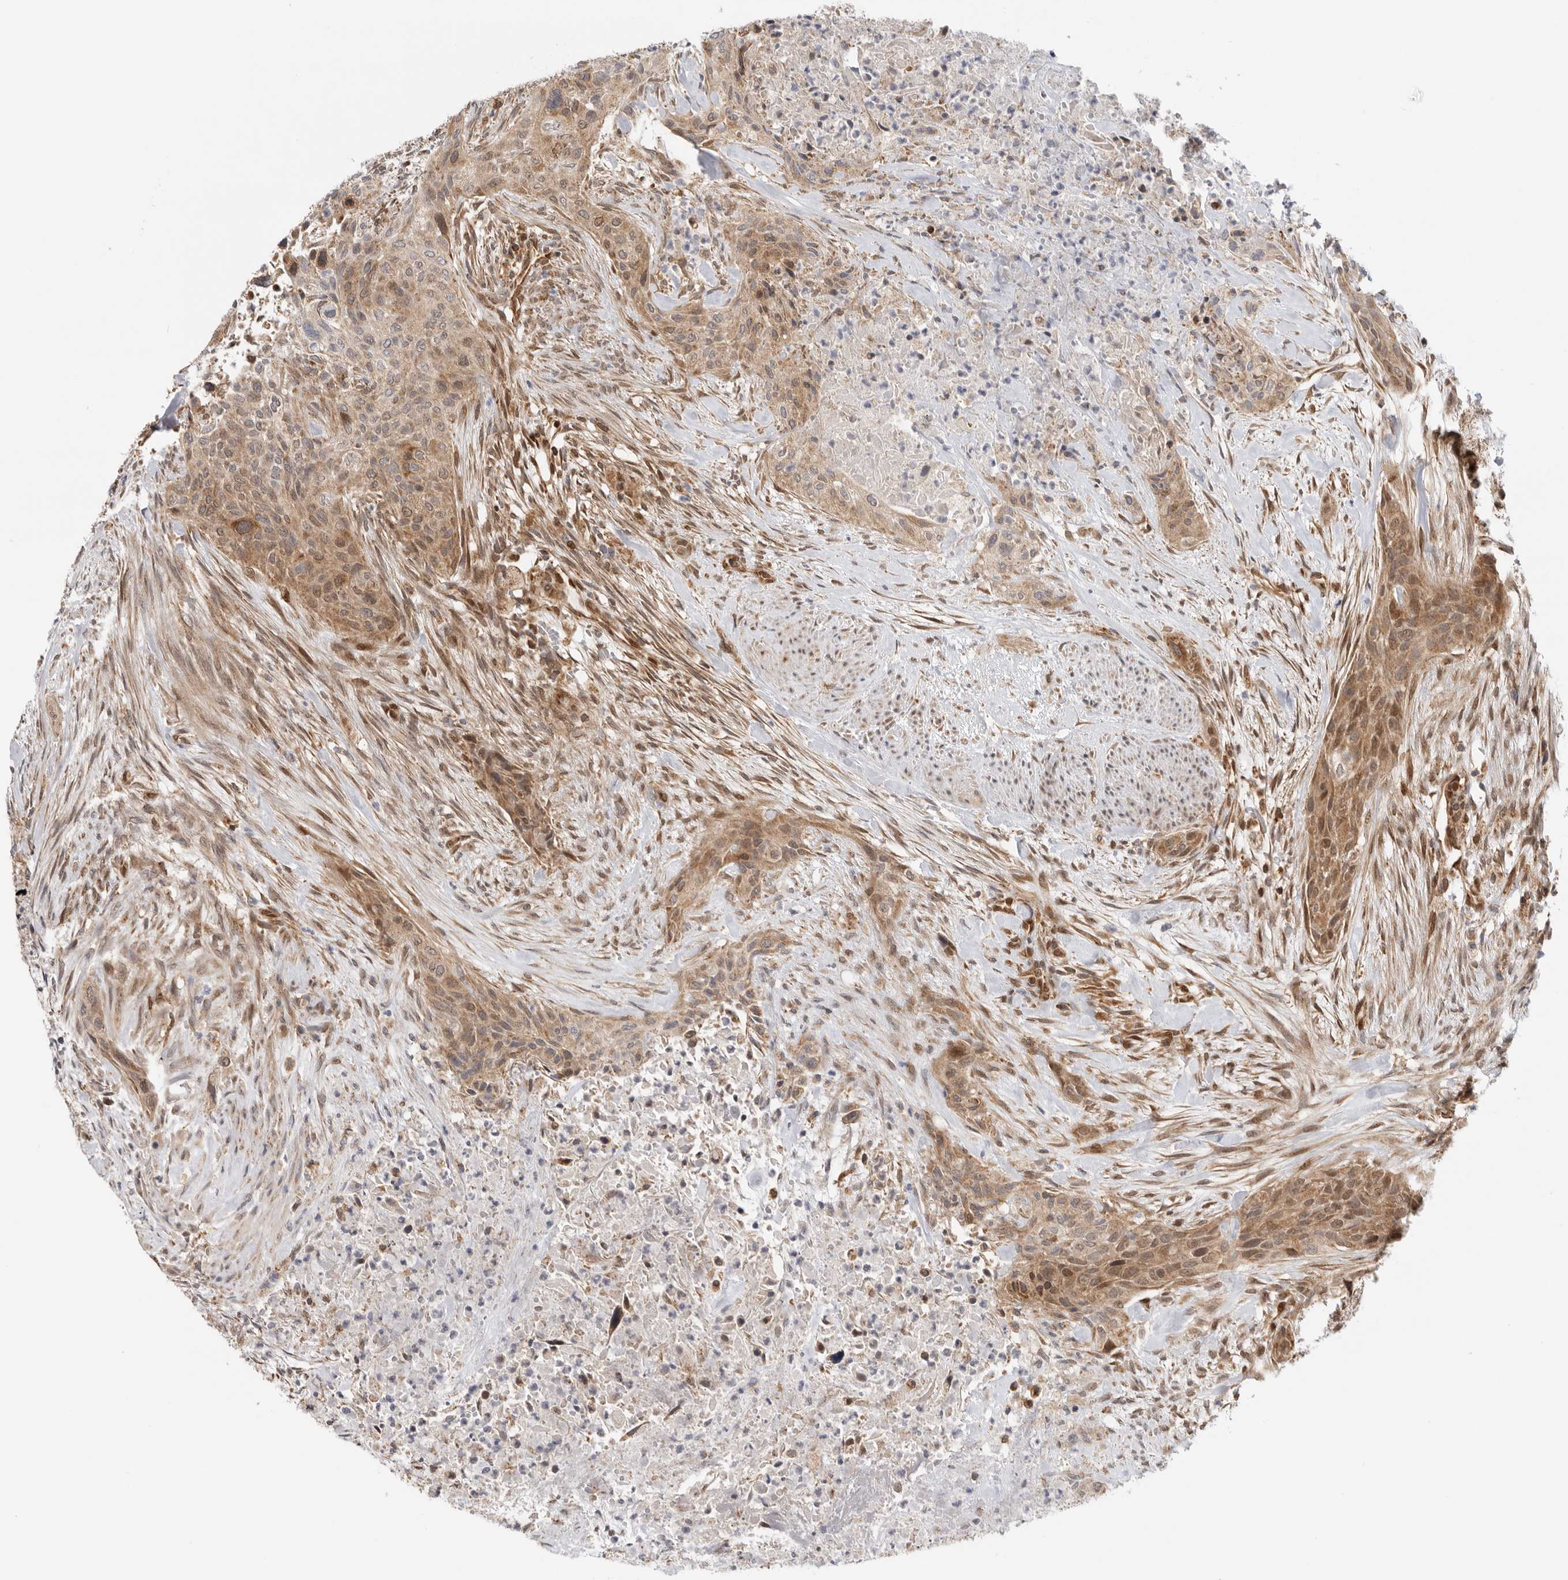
{"staining": {"intensity": "moderate", "quantity": ">75%", "location": "cytoplasmic/membranous"}, "tissue": "urothelial cancer", "cell_type": "Tumor cells", "image_type": "cancer", "snomed": [{"axis": "morphology", "description": "Urothelial carcinoma, High grade"}, {"axis": "topography", "description": "Urinary bladder"}], "caption": "Urothelial carcinoma (high-grade) stained with DAB (3,3'-diaminobenzidine) immunohistochemistry reveals medium levels of moderate cytoplasmic/membranous positivity in approximately >75% of tumor cells.", "gene": "DCAF8", "patient": {"sex": "male", "age": 35}}